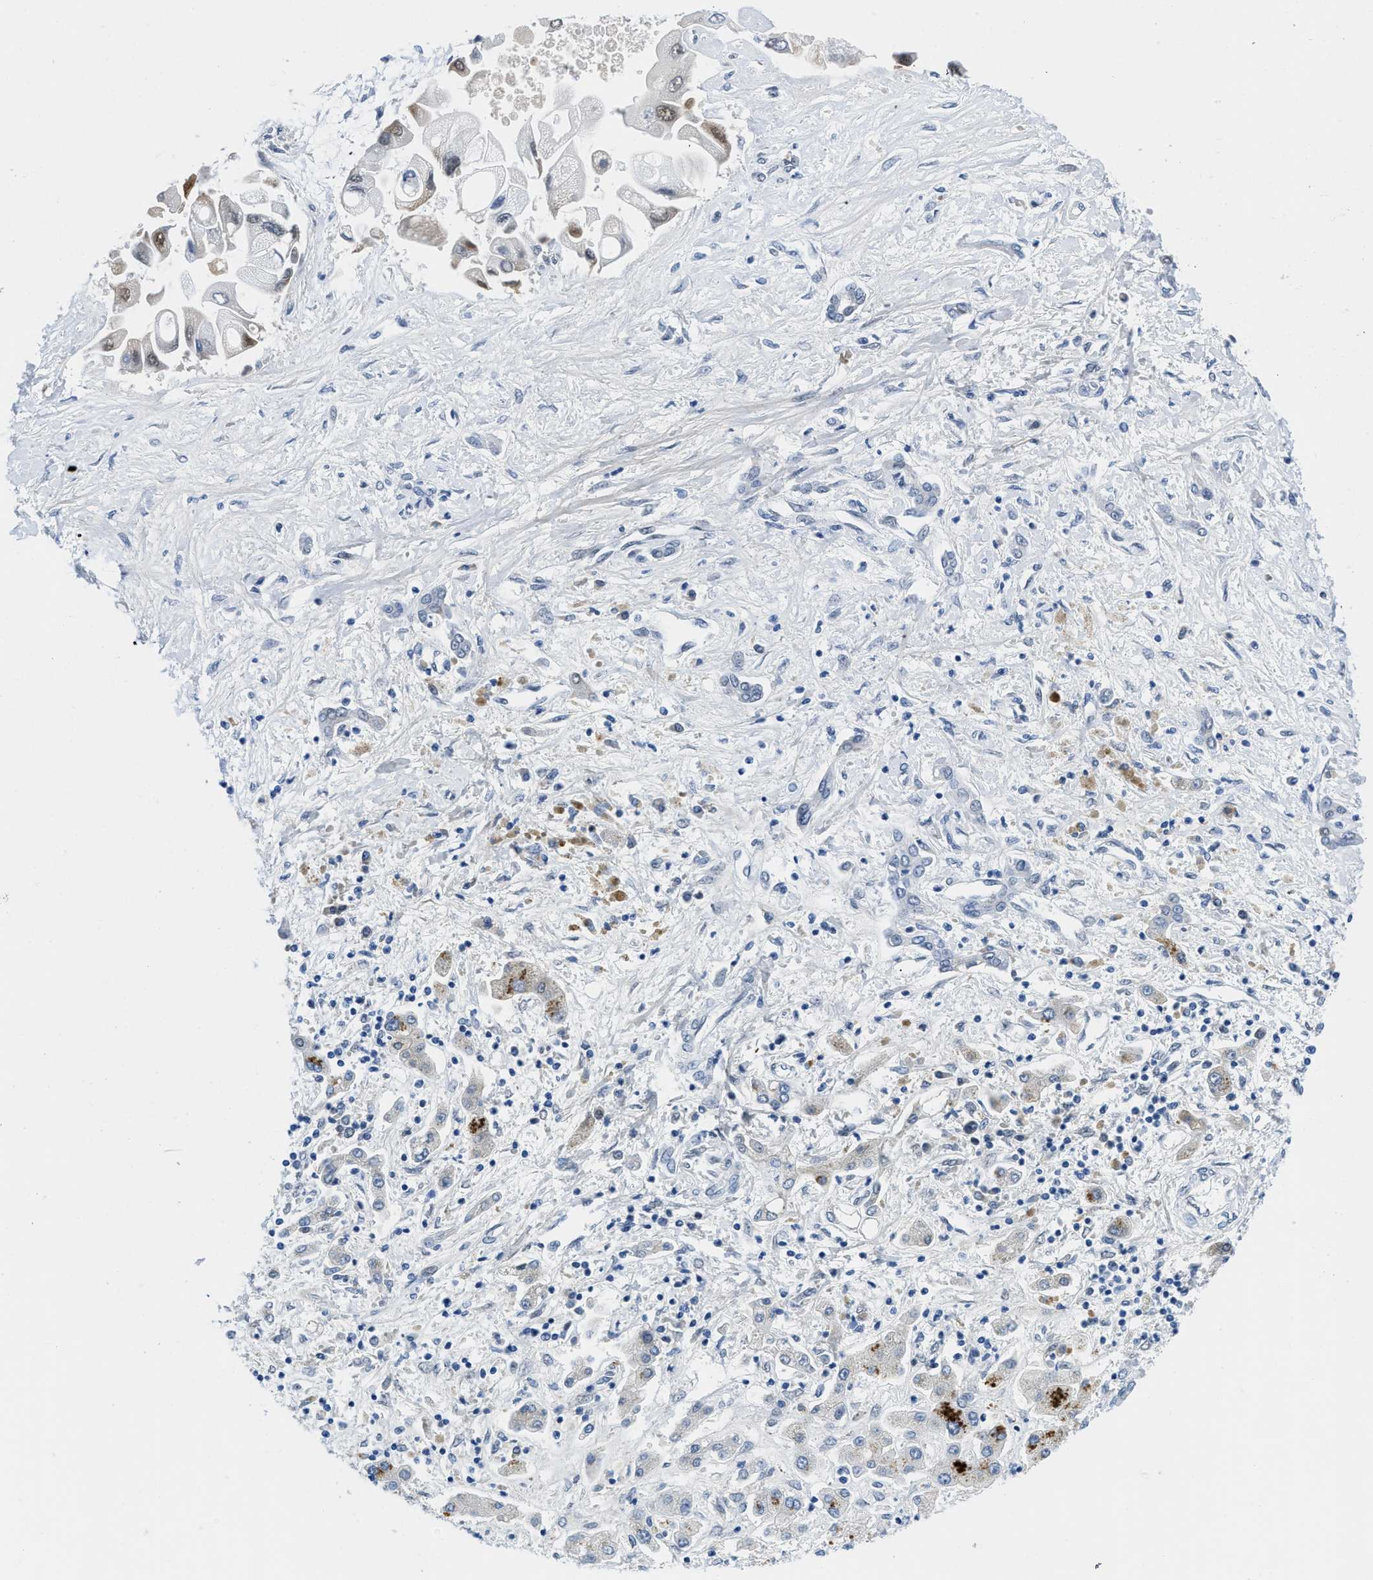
{"staining": {"intensity": "strong", "quantity": "25%-75%", "location": "cytoplasmic/membranous,nuclear"}, "tissue": "liver cancer", "cell_type": "Tumor cells", "image_type": "cancer", "snomed": [{"axis": "morphology", "description": "Cholangiocarcinoma"}, {"axis": "topography", "description": "Liver"}], "caption": "High-magnification brightfield microscopy of liver cholangiocarcinoma stained with DAB (3,3'-diaminobenzidine) (brown) and counterstained with hematoxylin (blue). tumor cells exhibit strong cytoplasmic/membranous and nuclear positivity is appreciated in approximately25%-75% of cells.", "gene": "SMARCAD1", "patient": {"sex": "male", "age": 50}}